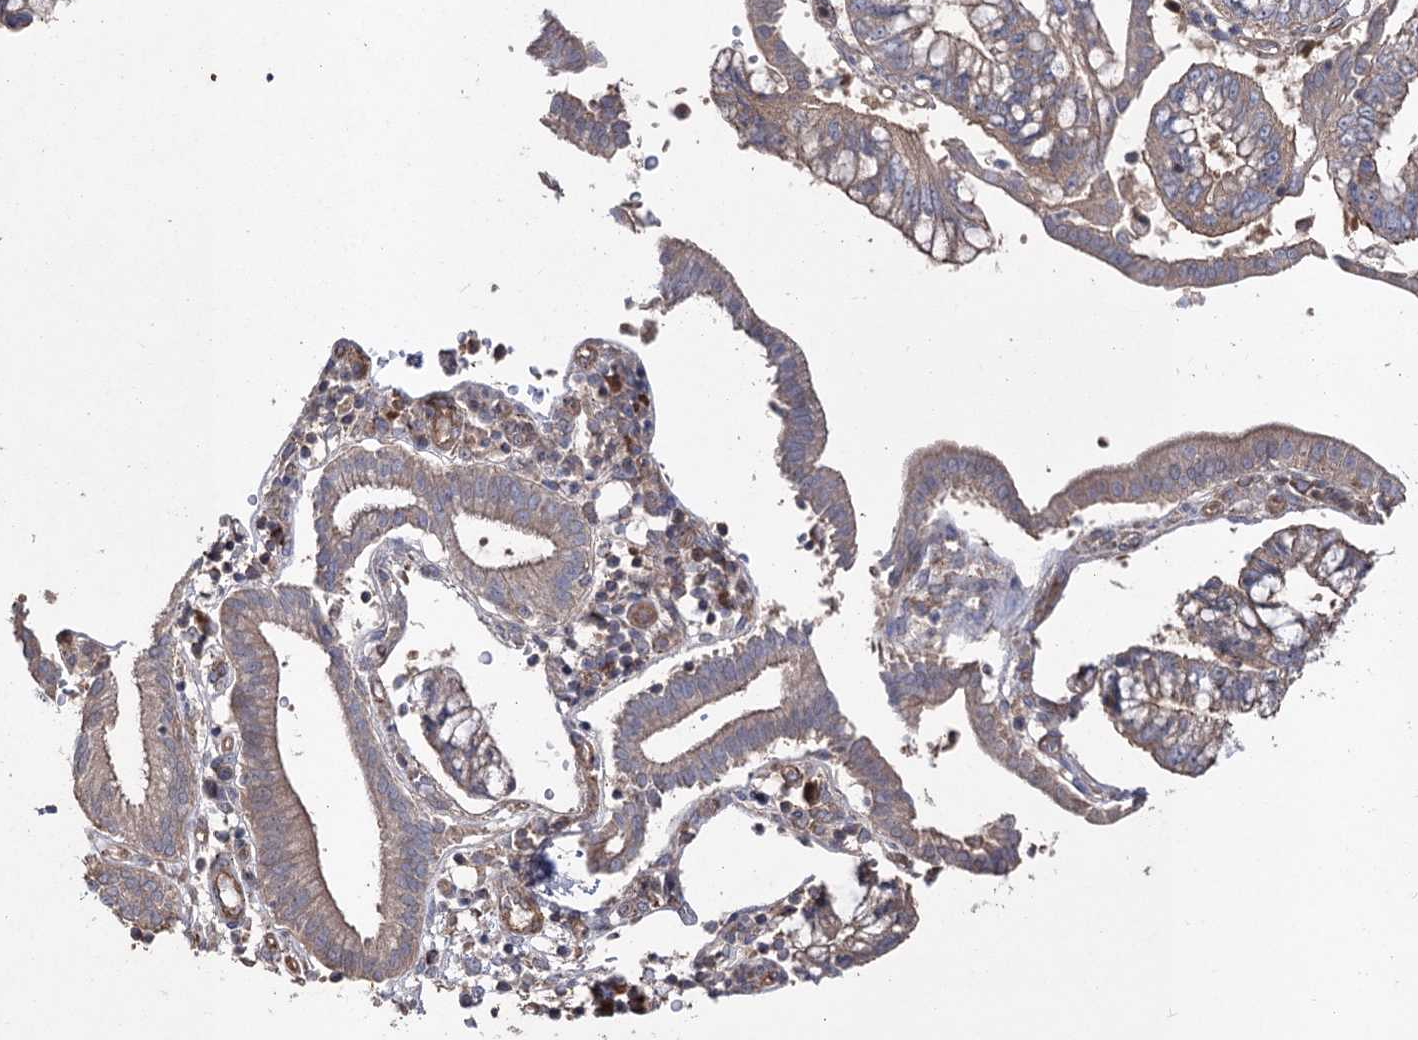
{"staining": {"intensity": "weak", "quantity": ">75%", "location": "cytoplasmic/membranous"}, "tissue": "pancreatic cancer", "cell_type": "Tumor cells", "image_type": "cancer", "snomed": [{"axis": "morphology", "description": "Adenocarcinoma, NOS"}, {"axis": "topography", "description": "Pancreas"}], "caption": "Weak cytoplasmic/membranous expression for a protein is present in approximately >75% of tumor cells of adenocarcinoma (pancreatic) using immunohistochemistry (IHC).", "gene": "LARS2", "patient": {"sex": "female", "age": 73}}